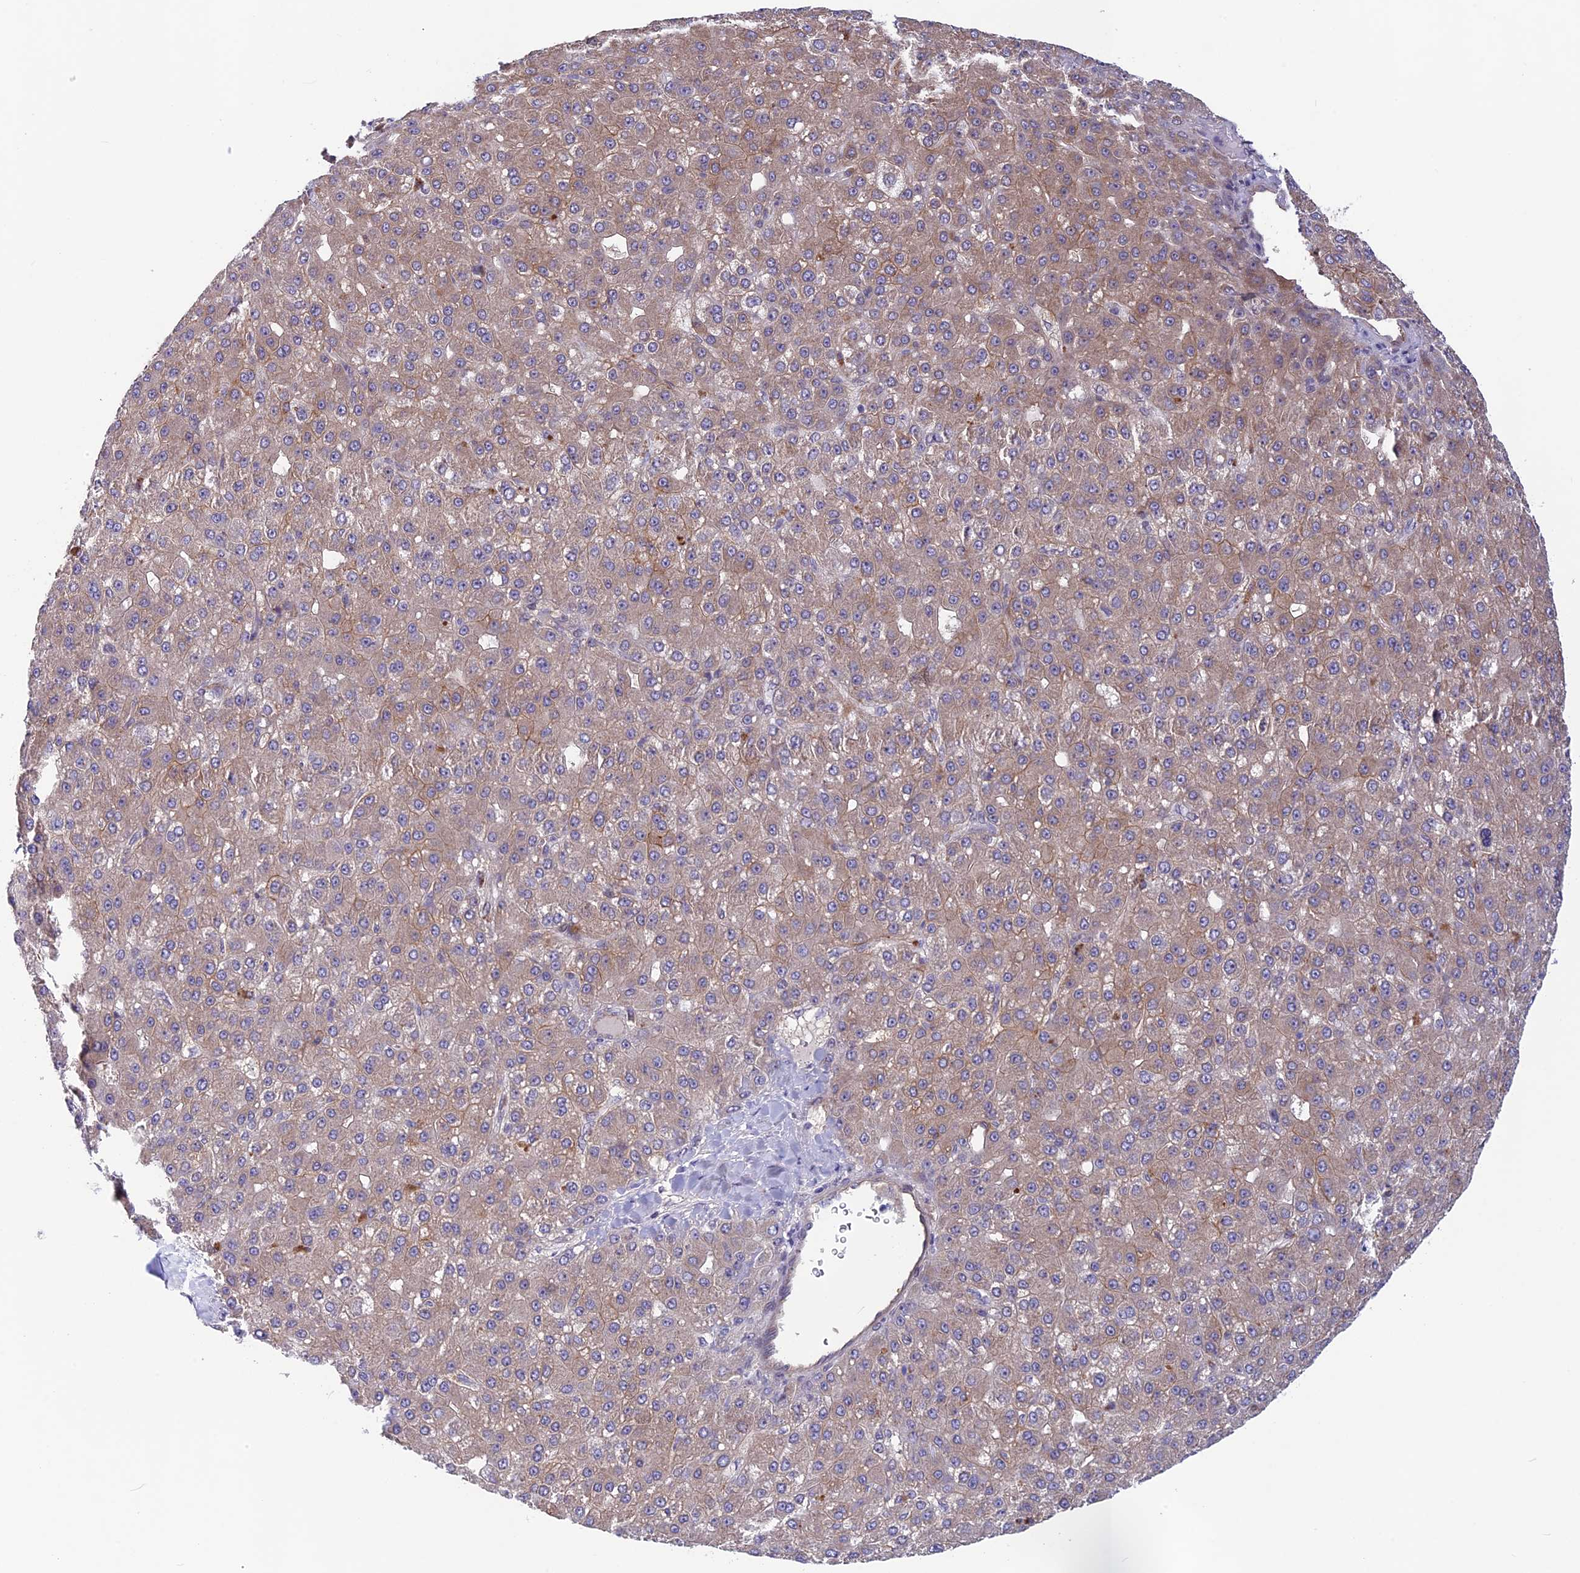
{"staining": {"intensity": "moderate", "quantity": "25%-75%", "location": "cytoplasmic/membranous"}, "tissue": "liver cancer", "cell_type": "Tumor cells", "image_type": "cancer", "snomed": [{"axis": "morphology", "description": "Carcinoma, Hepatocellular, NOS"}, {"axis": "topography", "description": "Liver"}], "caption": "Approximately 25%-75% of tumor cells in human hepatocellular carcinoma (liver) show moderate cytoplasmic/membranous protein expression as visualized by brown immunohistochemical staining.", "gene": "FKBPL", "patient": {"sex": "male", "age": 67}}